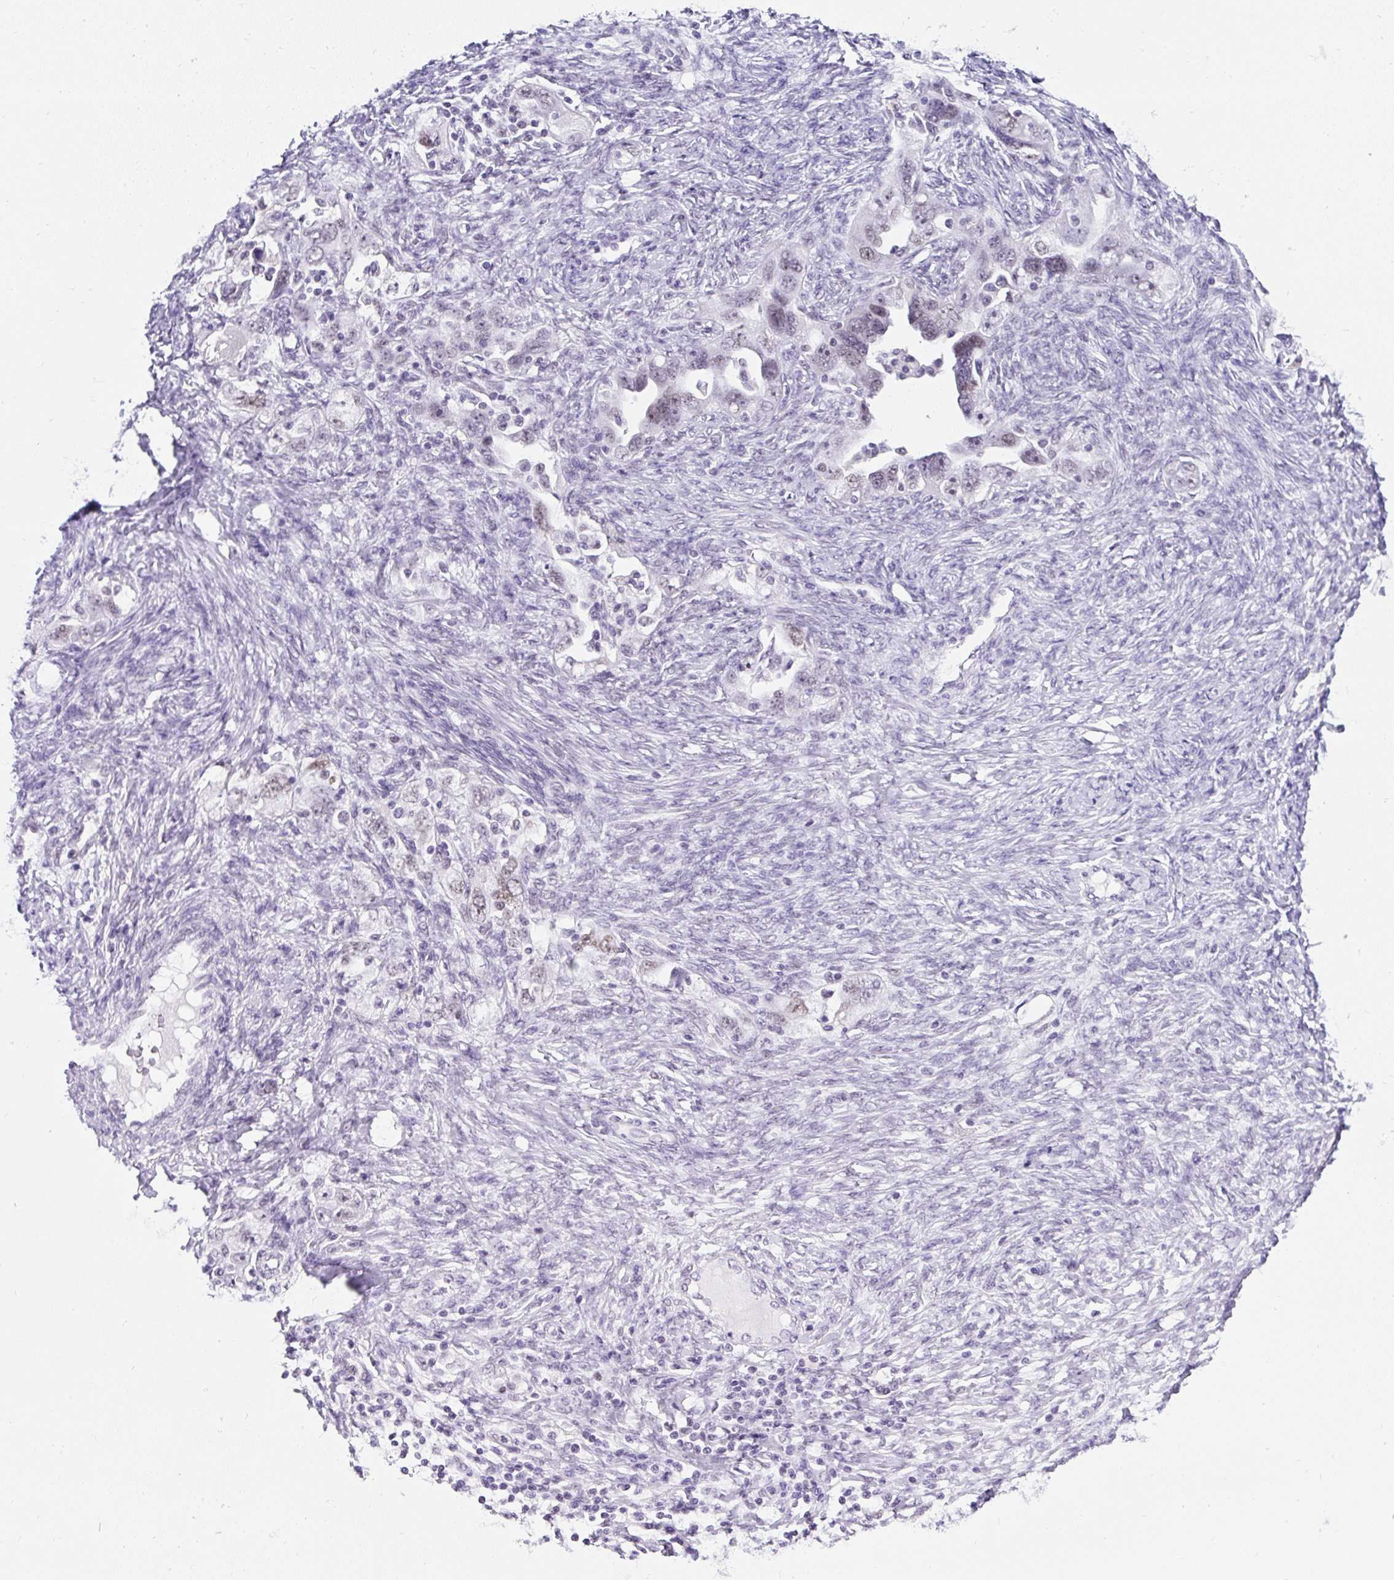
{"staining": {"intensity": "weak", "quantity": "<25%", "location": "nuclear"}, "tissue": "ovarian cancer", "cell_type": "Tumor cells", "image_type": "cancer", "snomed": [{"axis": "morphology", "description": "Carcinoma, NOS"}, {"axis": "morphology", "description": "Cystadenocarcinoma, serous, NOS"}, {"axis": "topography", "description": "Ovary"}], "caption": "The histopathology image shows no significant expression in tumor cells of ovarian cancer (serous cystadenocarcinoma).", "gene": "PLCXD2", "patient": {"sex": "female", "age": 69}}